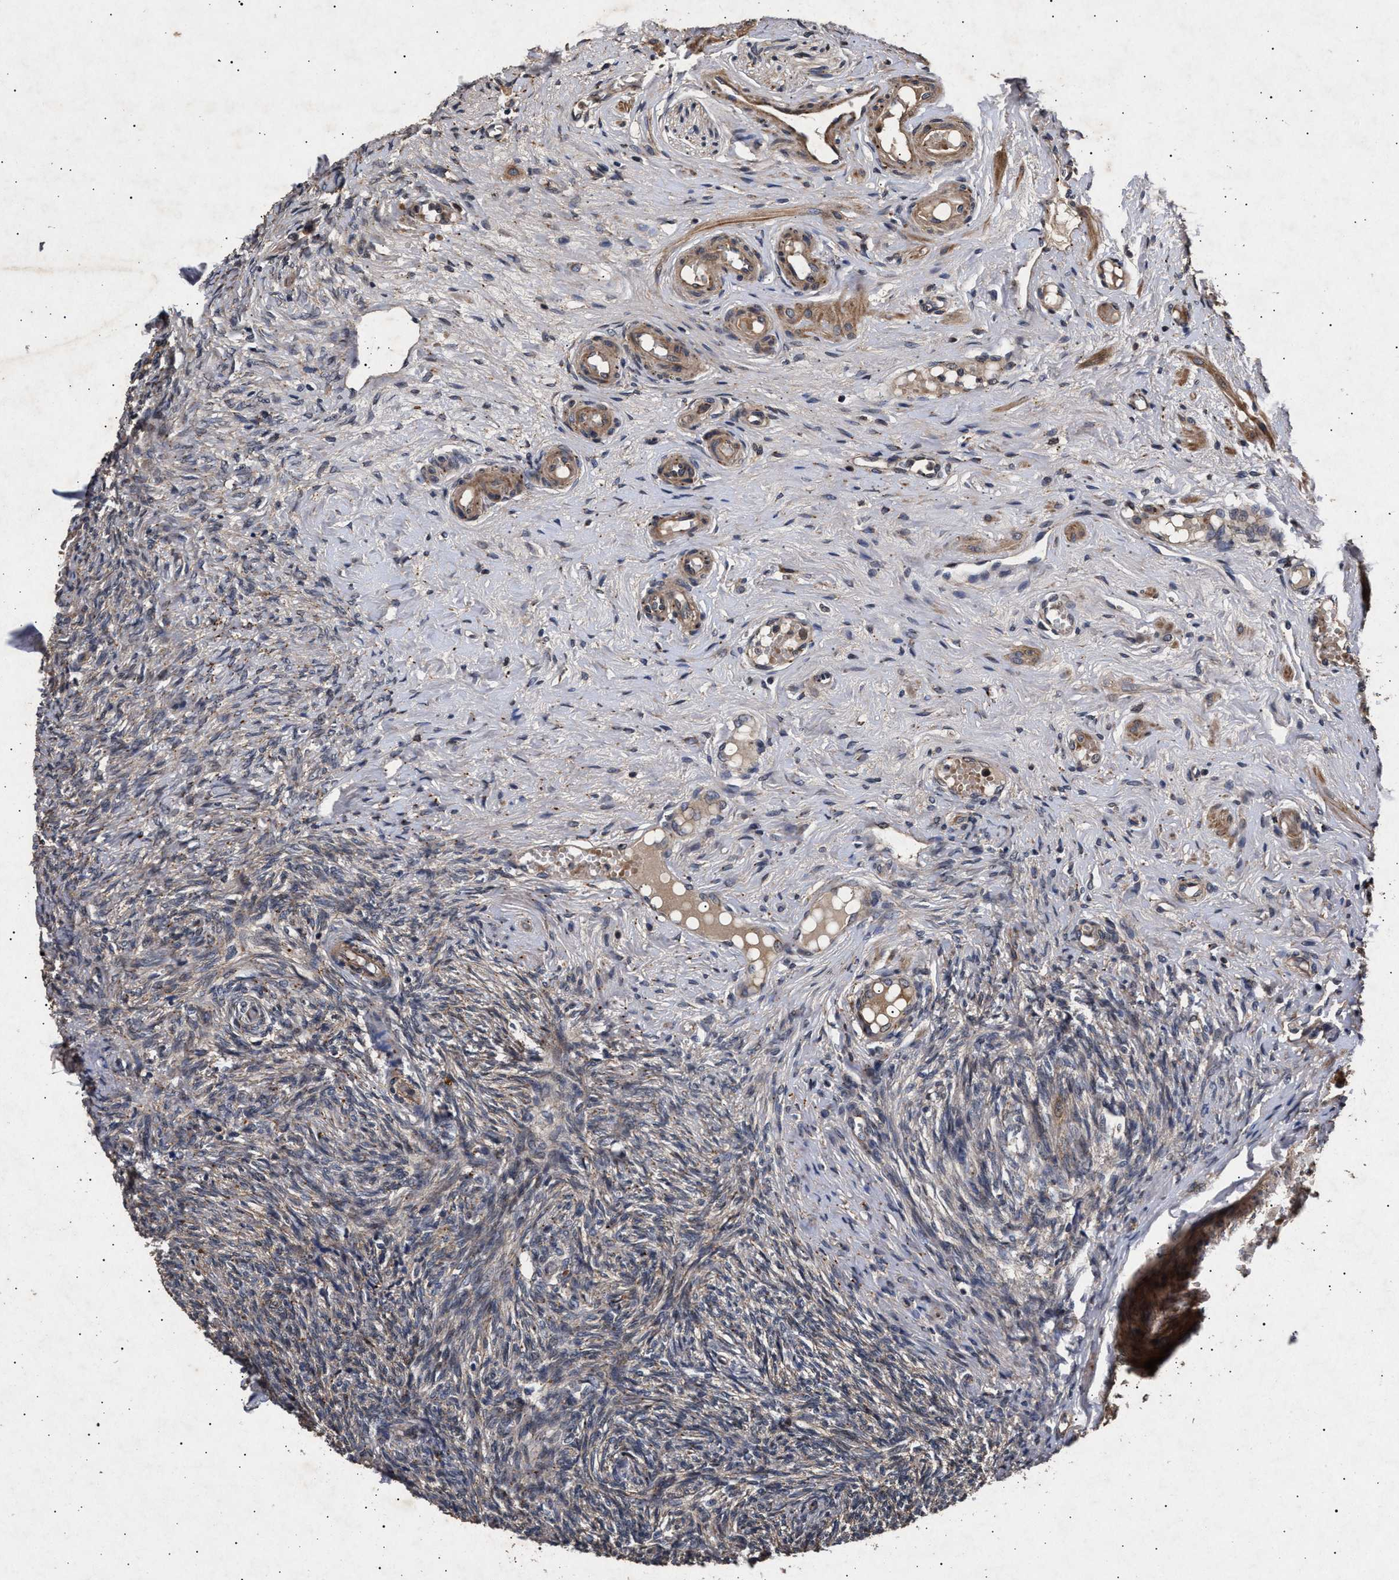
{"staining": {"intensity": "strong", "quantity": ">75%", "location": "cytoplasmic/membranous"}, "tissue": "ovary", "cell_type": "Follicle cells", "image_type": "normal", "snomed": [{"axis": "morphology", "description": "Normal tissue, NOS"}, {"axis": "topography", "description": "Ovary"}], "caption": "Immunohistochemical staining of benign human ovary displays high levels of strong cytoplasmic/membranous expression in approximately >75% of follicle cells. The staining was performed using DAB, with brown indicating positive protein expression. Nuclei are stained blue with hematoxylin.", "gene": "ITGB5", "patient": {"sex": "female", "age": 41}}